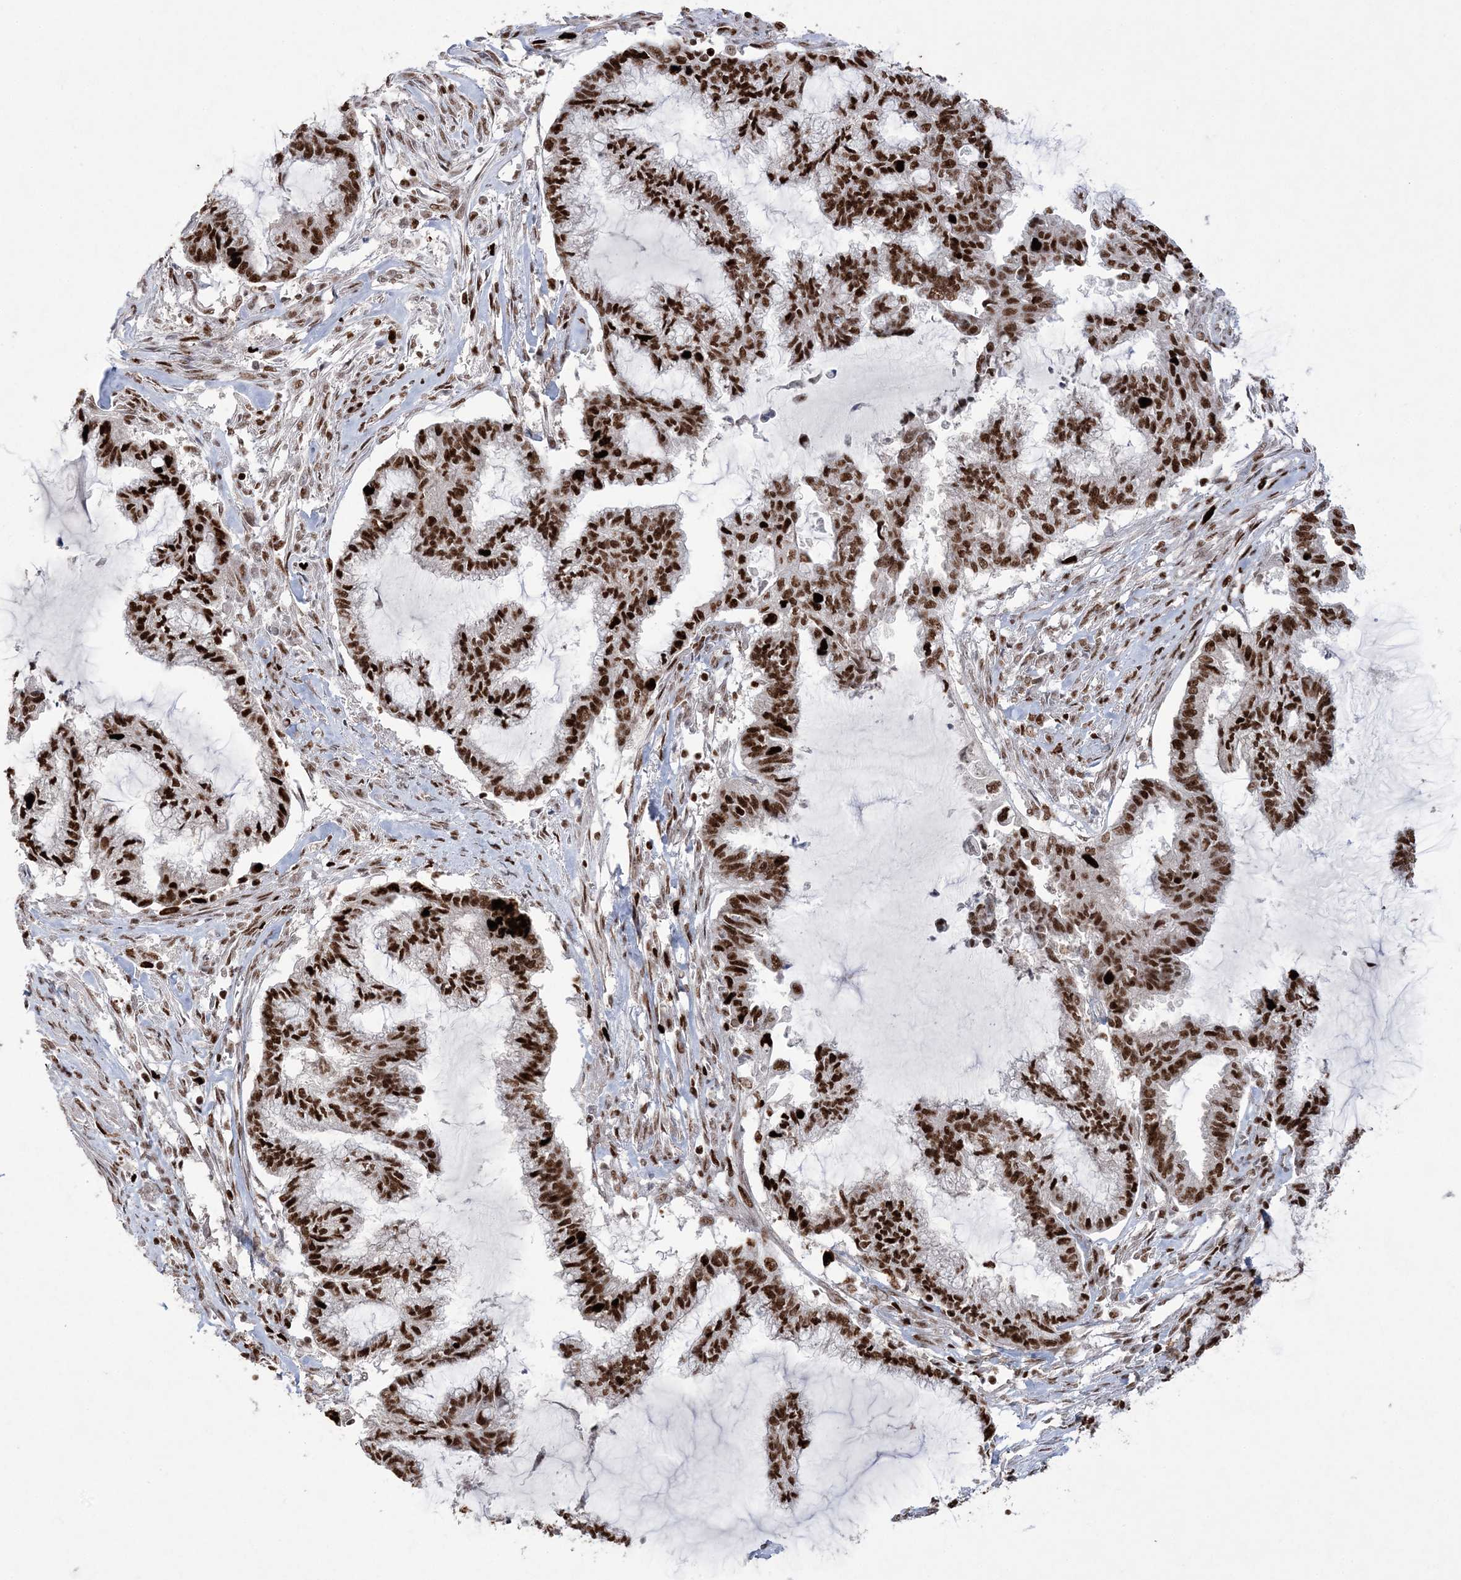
{"staining": {"intensity": "strong", "quantity": ">75%", "location": "nuclear"}, "tissue": "endometrial cancer", "cell_type": "Tumor cells", "image_type": "cancer", "snomed": [{"axis": "morphology", "description": "Adenocarcinoma, NOS"}, {"axis": "topography", "description": "Endometrium"}], "caption": "Protein staining displays strong nuclear positivity in about >75% of tumor cells in endometrial cancer.", "gene": "LIG1", "patient": {"sex": "female", "age": 86}}